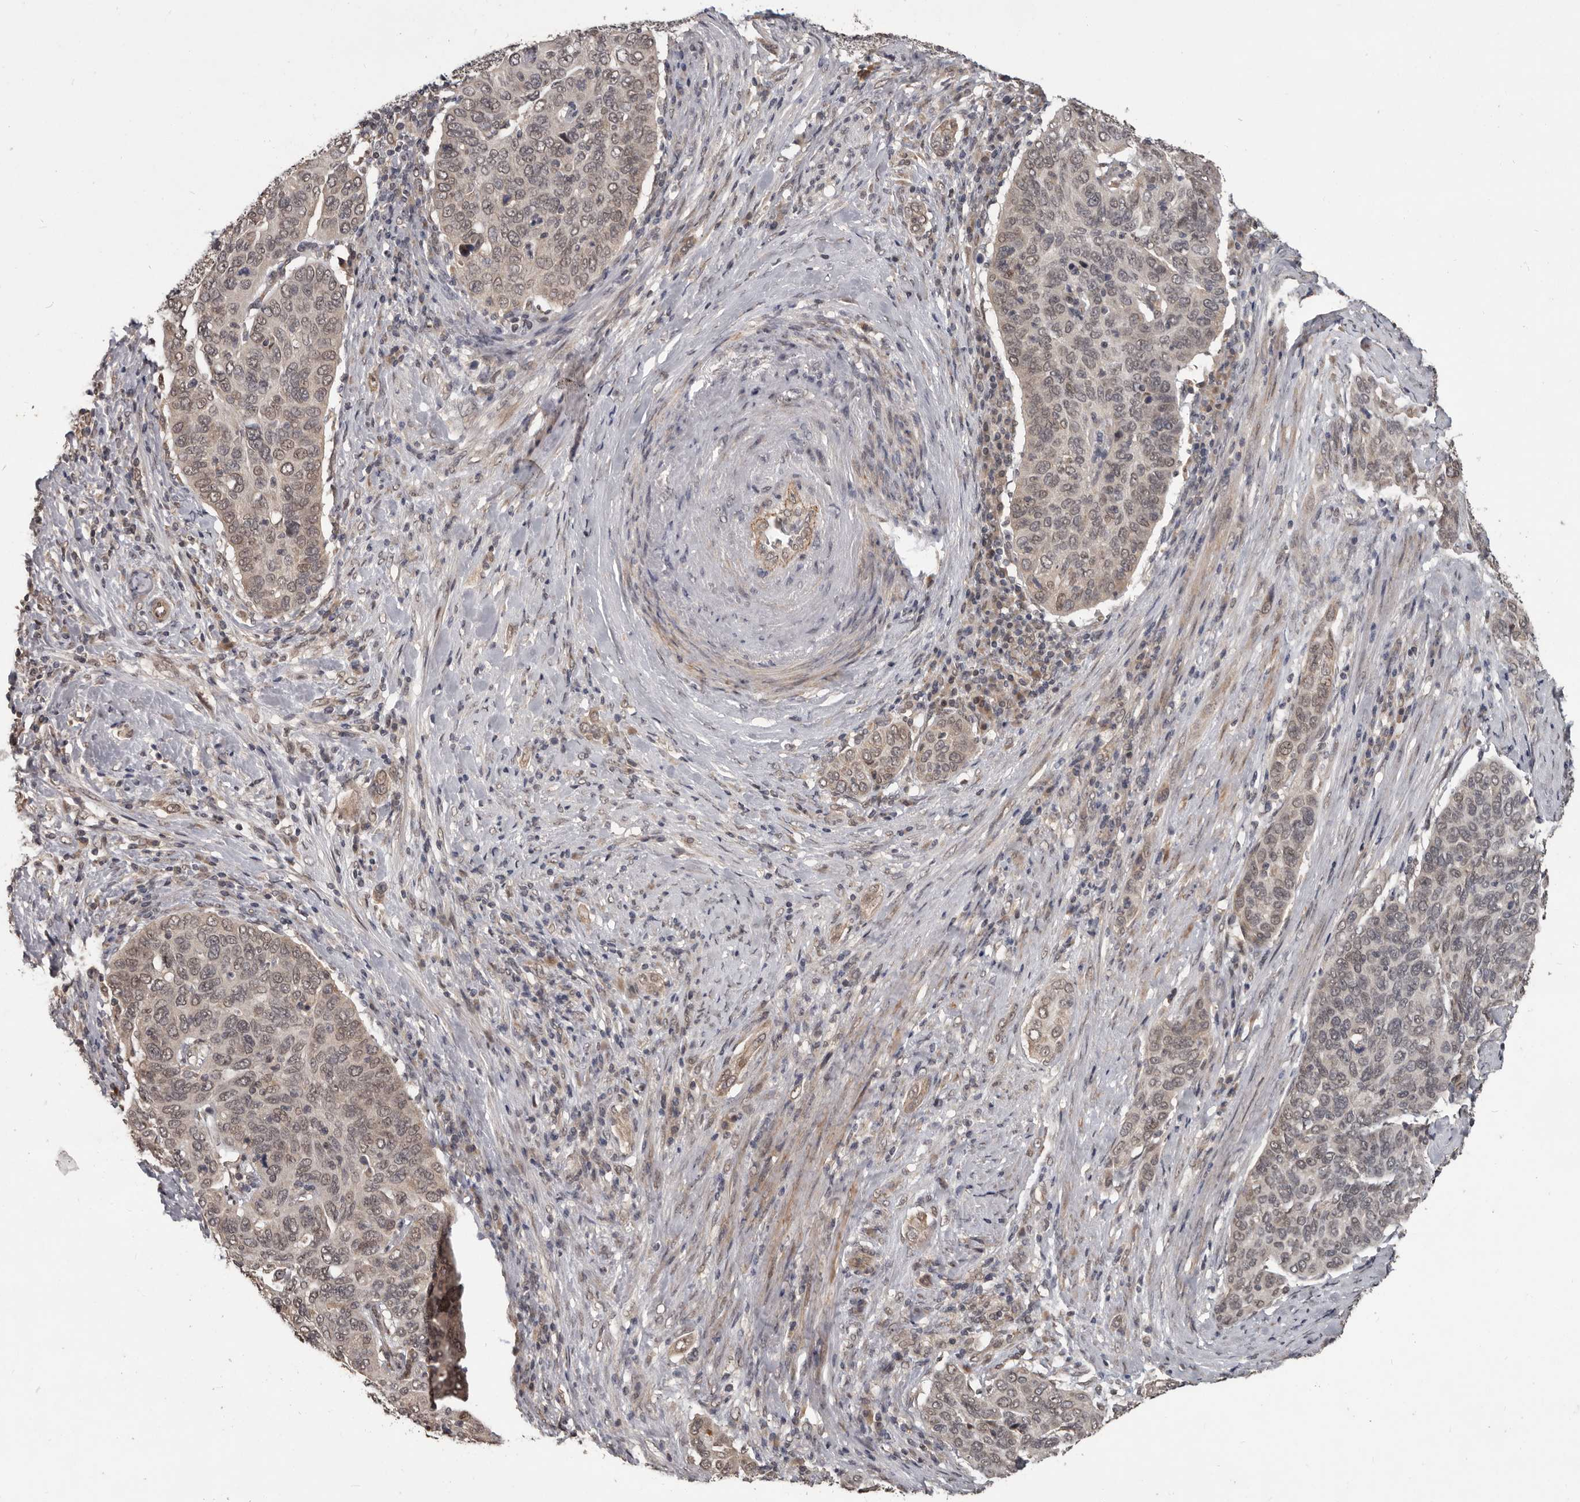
{"staining": {"intensity": "weak", "quantity": ">75%", "location": "nuclear"}, "tissue": "cervical cancer", "cell_type": "Tumor cells", "image_type": "cancer", "snomed": [{"axis": "morphology", "description": "Squamous cell carcinoma, NOS"}, {"axis": "topography", "description": "Cervix"}], "caption": "A brown stain shows weak nuclear expression of a protein in cervical cancer tumor cells.", "gene": "ZFP14", "patient": {"sex": "female", "age": 60}}